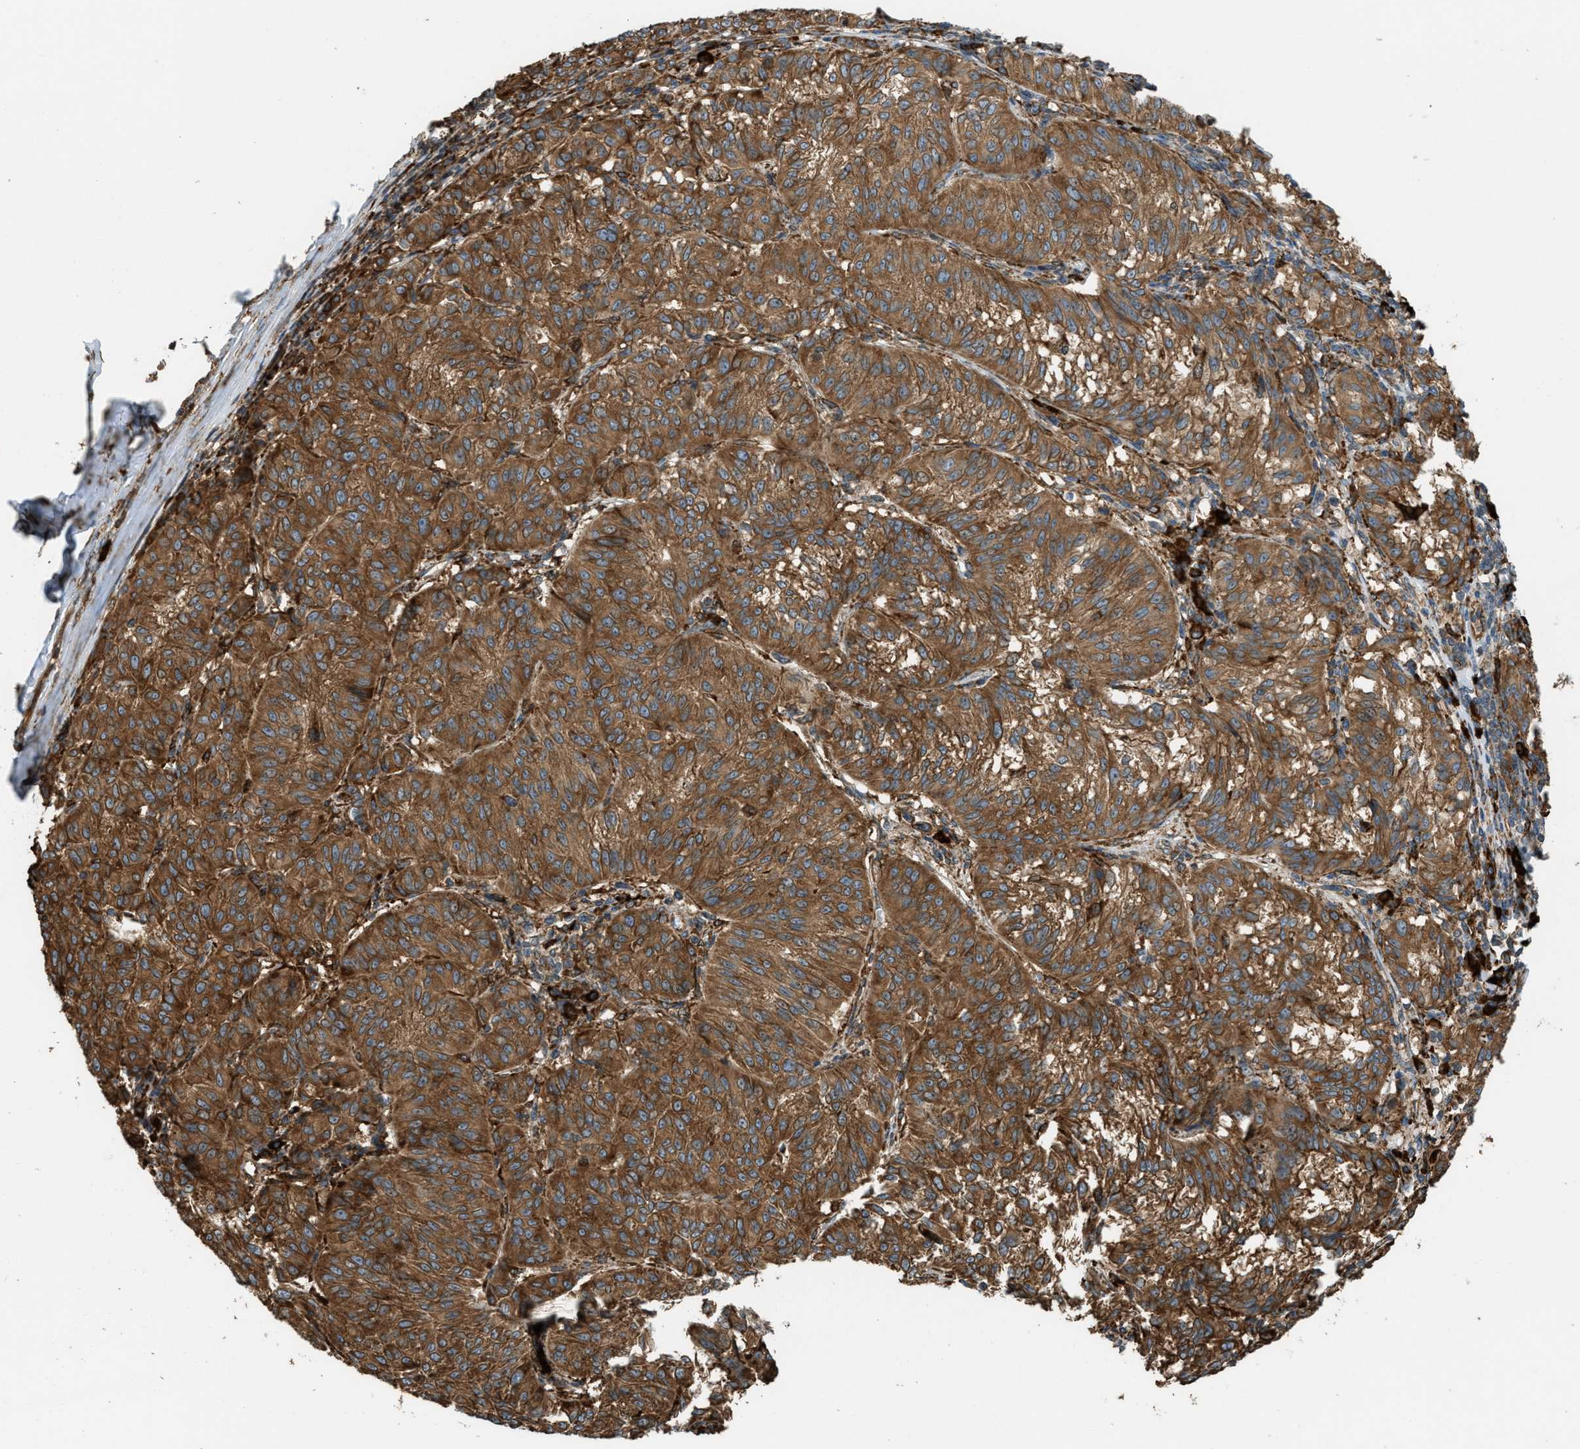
{"staining": {"intensity": "moderate", "quantity": ">75%", "location": "cytoplasmic/membranous"}, "tissue": "melanoma", "cell_type": "Tumor cells", "image_type": "cancer", "snomed": [{"axis": "morphology", "description": "Malignant melanoma, NOS"}, {"axis": "topography", "description": "Skin"}], "caption": "Malignant melanoma stained with DAB immunohistochemistry (IHC) exhibits medium levels of moderate cytoplasmic/membranous expression in about >75% of tumor cells.", "gene": "BAIAP2L1", "patient": {"sex": "female", "age": 72}}